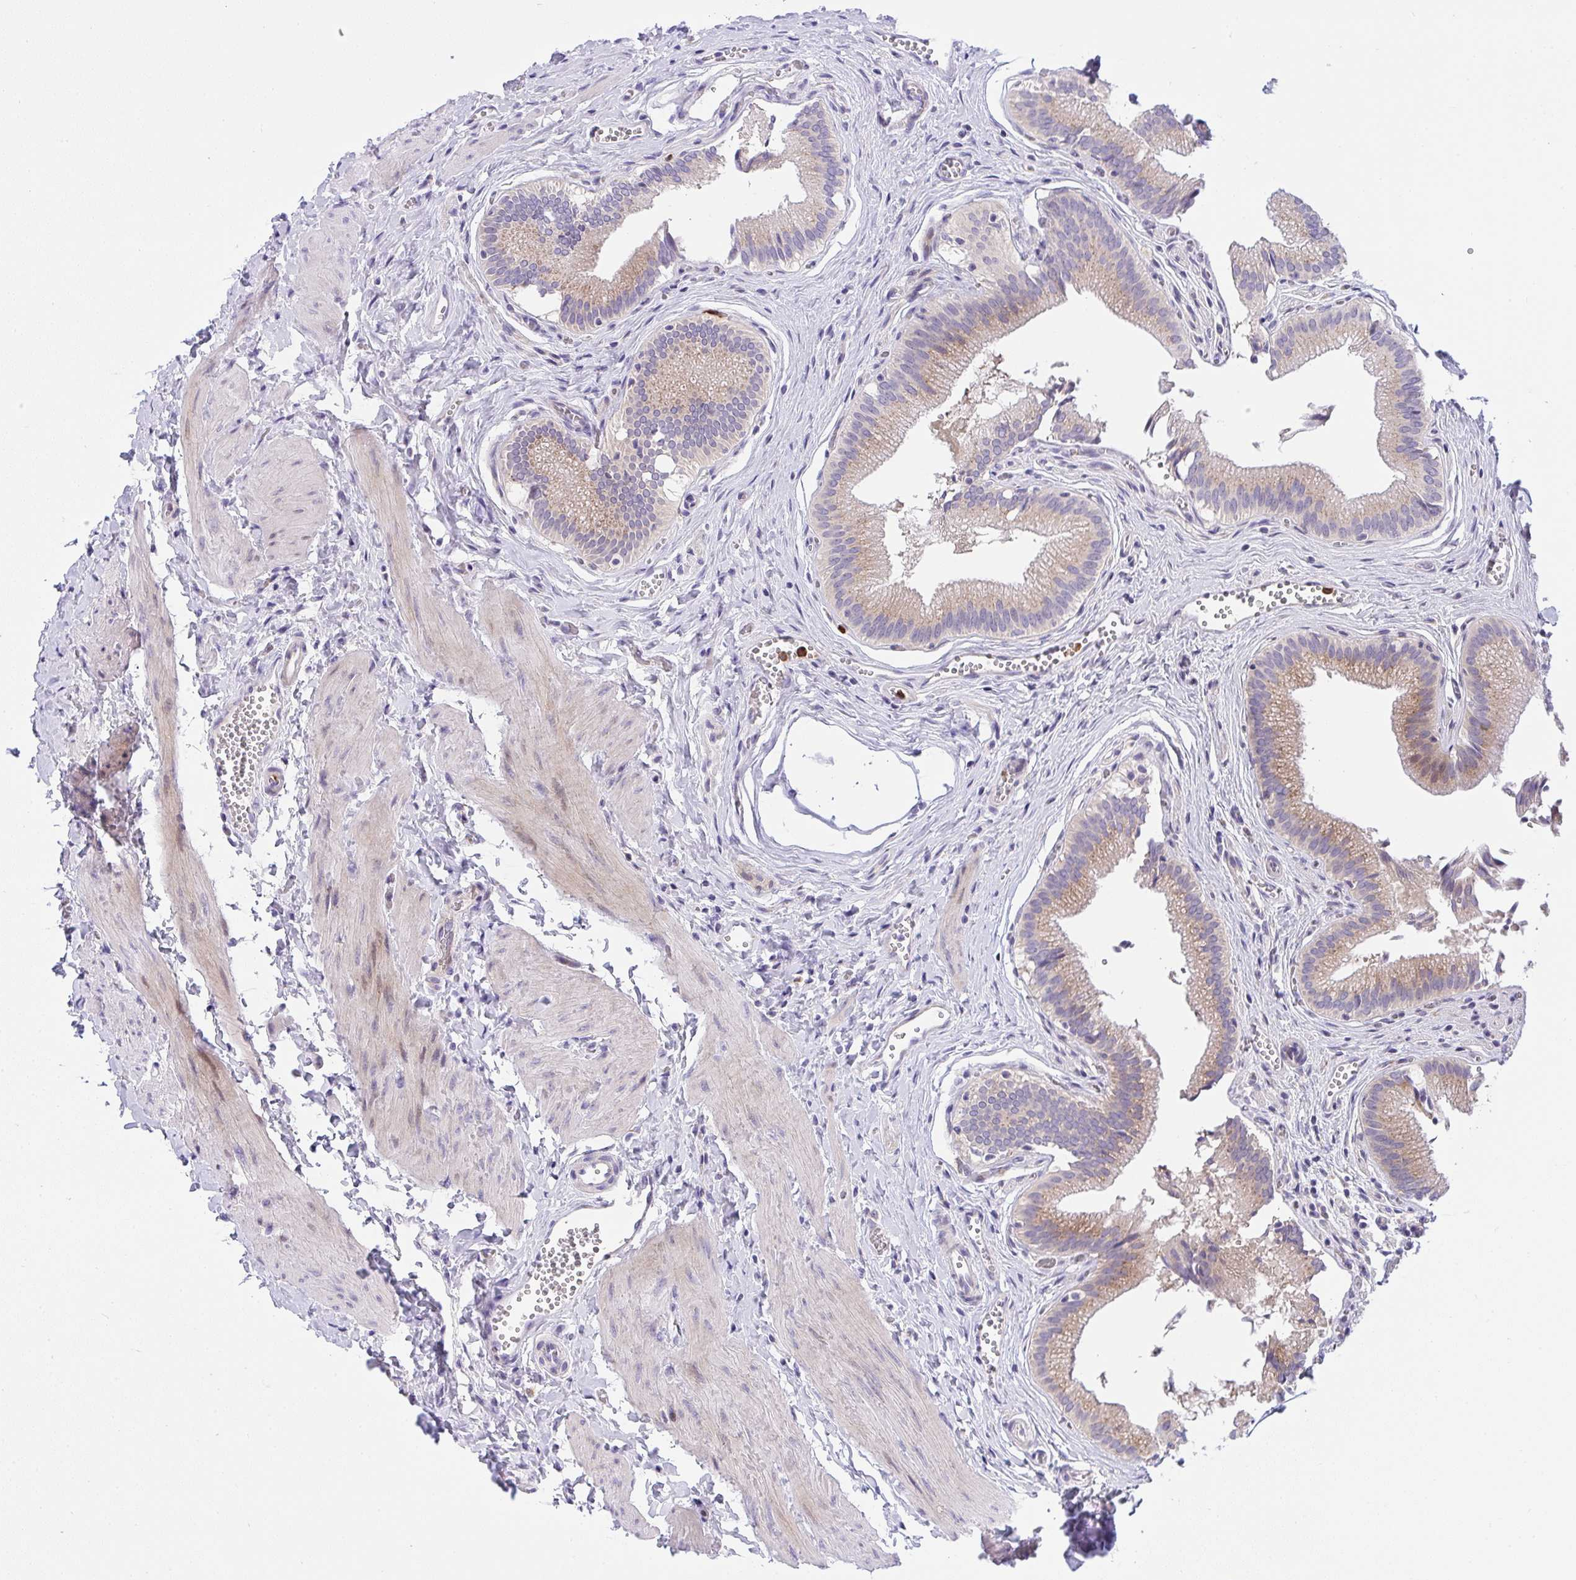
{"staining": {"intensity": "moderate", "quantity": ">75%", "location": "cytoplasmic/membranous"}, "tissue": "gallbladder", "cell_type": "Glandular cells", "image_type": "normal", "snomed": [{"axis": "morphology", "description": "Normal tissue, NOS"}, {"axis": "topography", "description": "Gallbladder"}], "caption": "Protein expression analysis of benign human gallbladder reveals moderate cytoplasmic/membranous positivity in approximately >75% of glandular cells. (brown staining indicates protein expression, while blue staining denotes nuclei).", "gene": "ZNF554", "patient": {"sex": "male", "age": 17}}